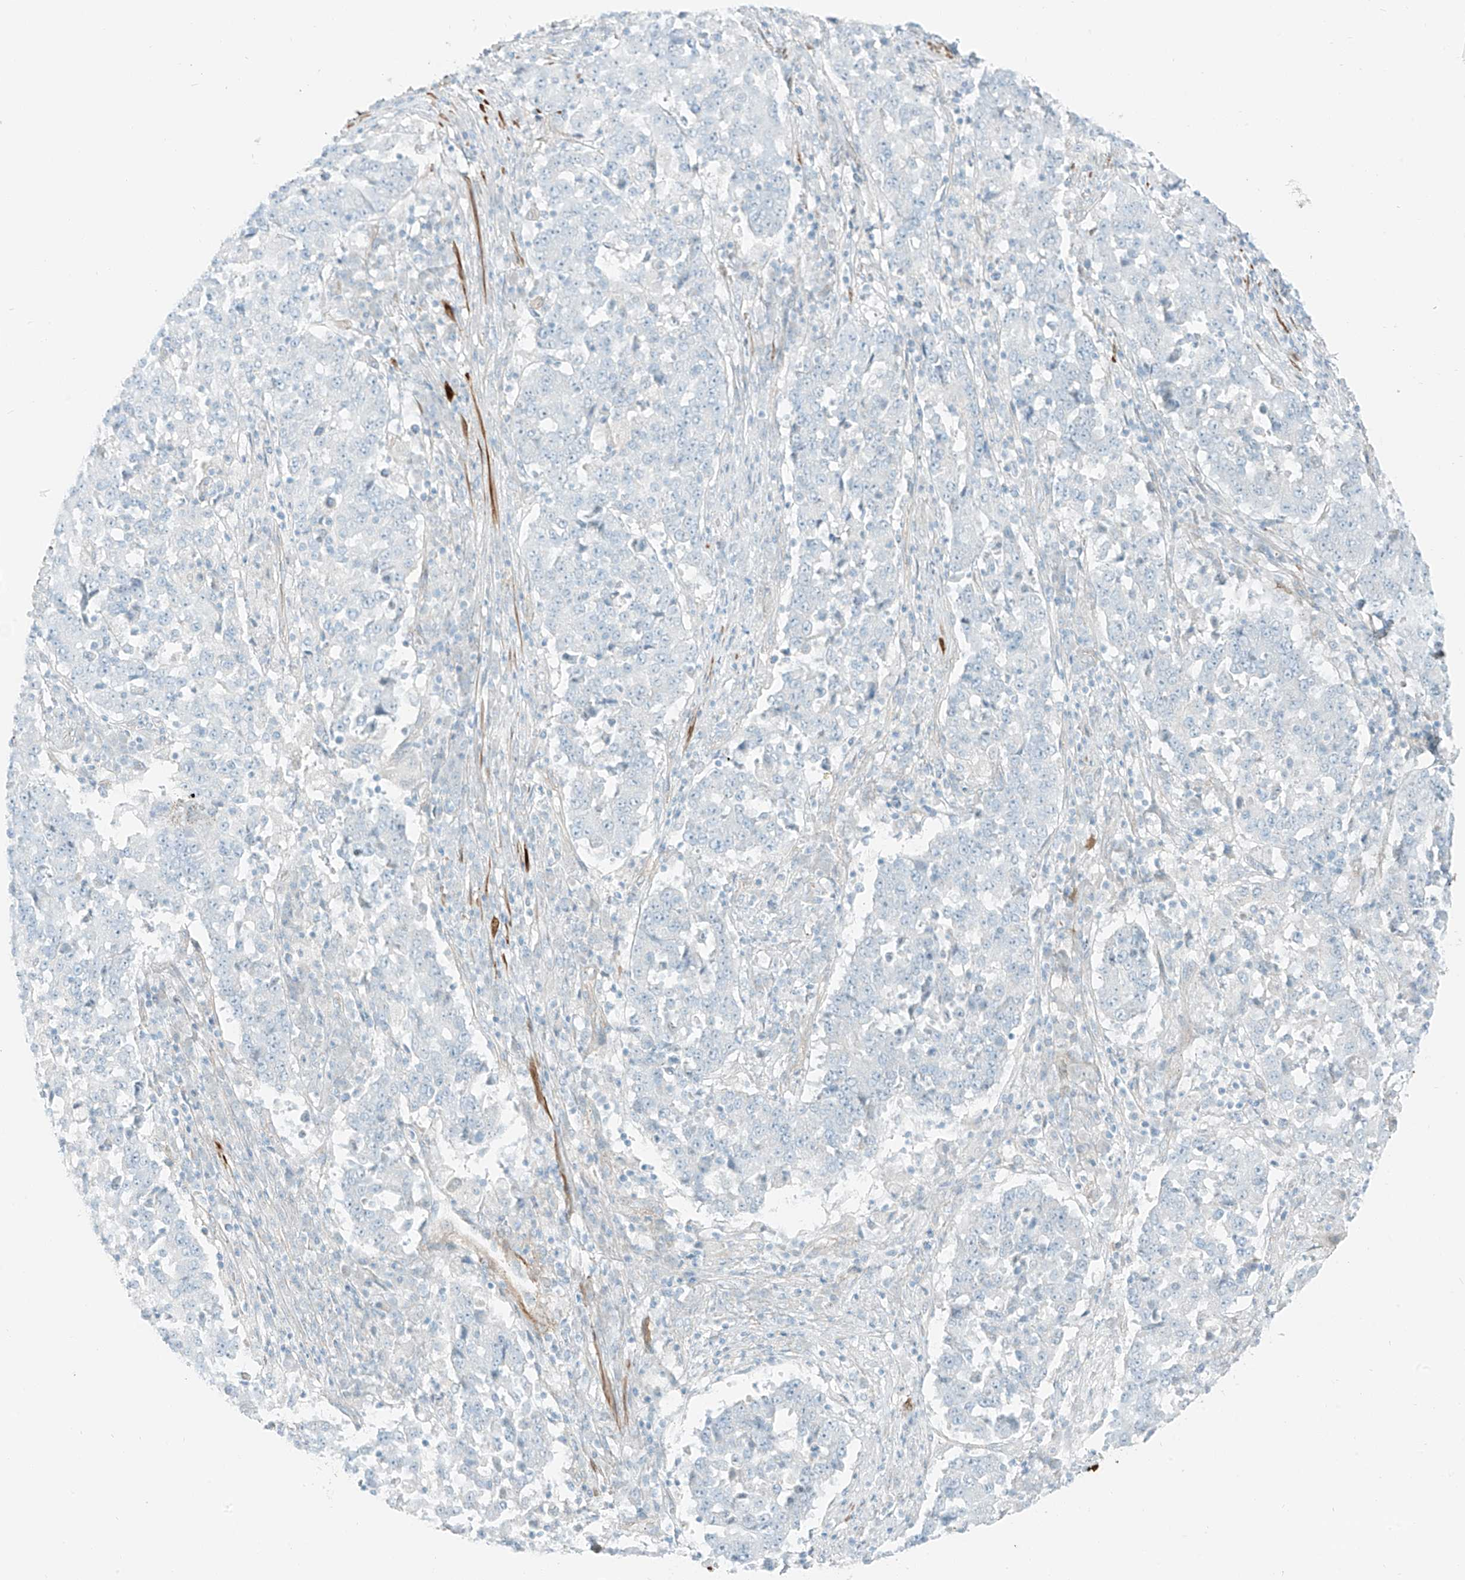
{"staining": {"intensity": "negative", "quantity": "none", "location": "none"}, "tissue": "stomach cancer", "cell_type": "Tumor cells", "image_type": "cancer", "snomed": [{"axis": "morphology", "description": "Adenocarcinoma, NOS"}, {"axis": "topography", "description": "Stomach"}], "caption": "Tumor cells are negative for brown protein staining in adenocarcinoma (stomach). The staining is performed using DAB (3,3'-diaminobenzidine) brown chromogen with nuclei counter-stained in using hematoxylin.", "gene": "SMCP", "patient": {"sex": "male", "age": 59}}